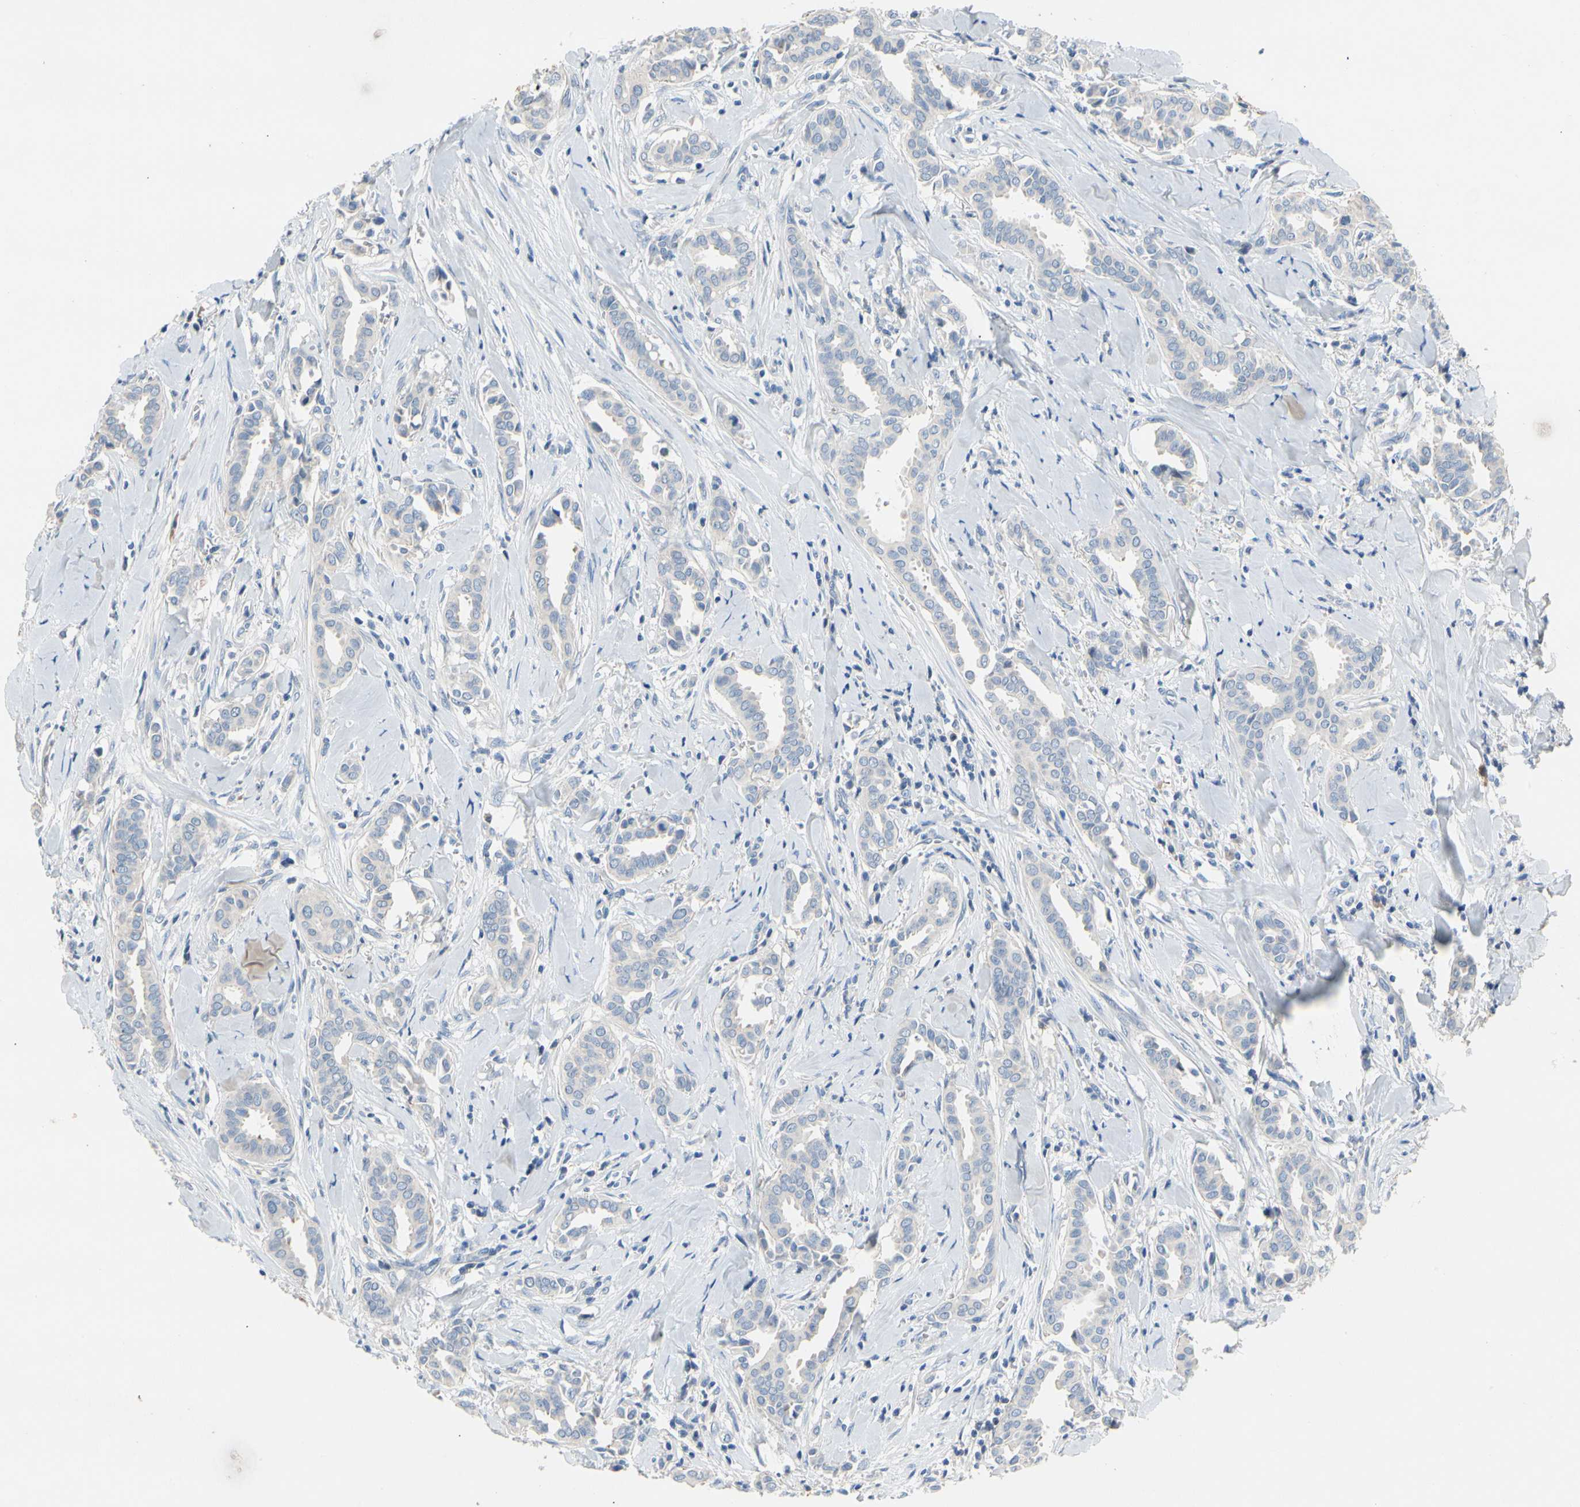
{"staining": {"intensity": "negative", "quantity": "none", "location": "none"}, "tissue": "head and neck cancer", "cell_type": "Tumor cells", "image_type": "cancer", "snomed": [{"axis": "morphology", "description": "Adenocarcinoma, NOS"}, {"axis": "topography", "description": "Salivary gland"}, {"axis": "topography", "description": "Head-Neck"}], "caption": "This is an immunohistochemistry (IHC) micrograph of adenocarcinoma (head and neck). There is no staining in tumor cells.", "gene": "CCM2L", "patient": {"sex": "female", "age": 59}}